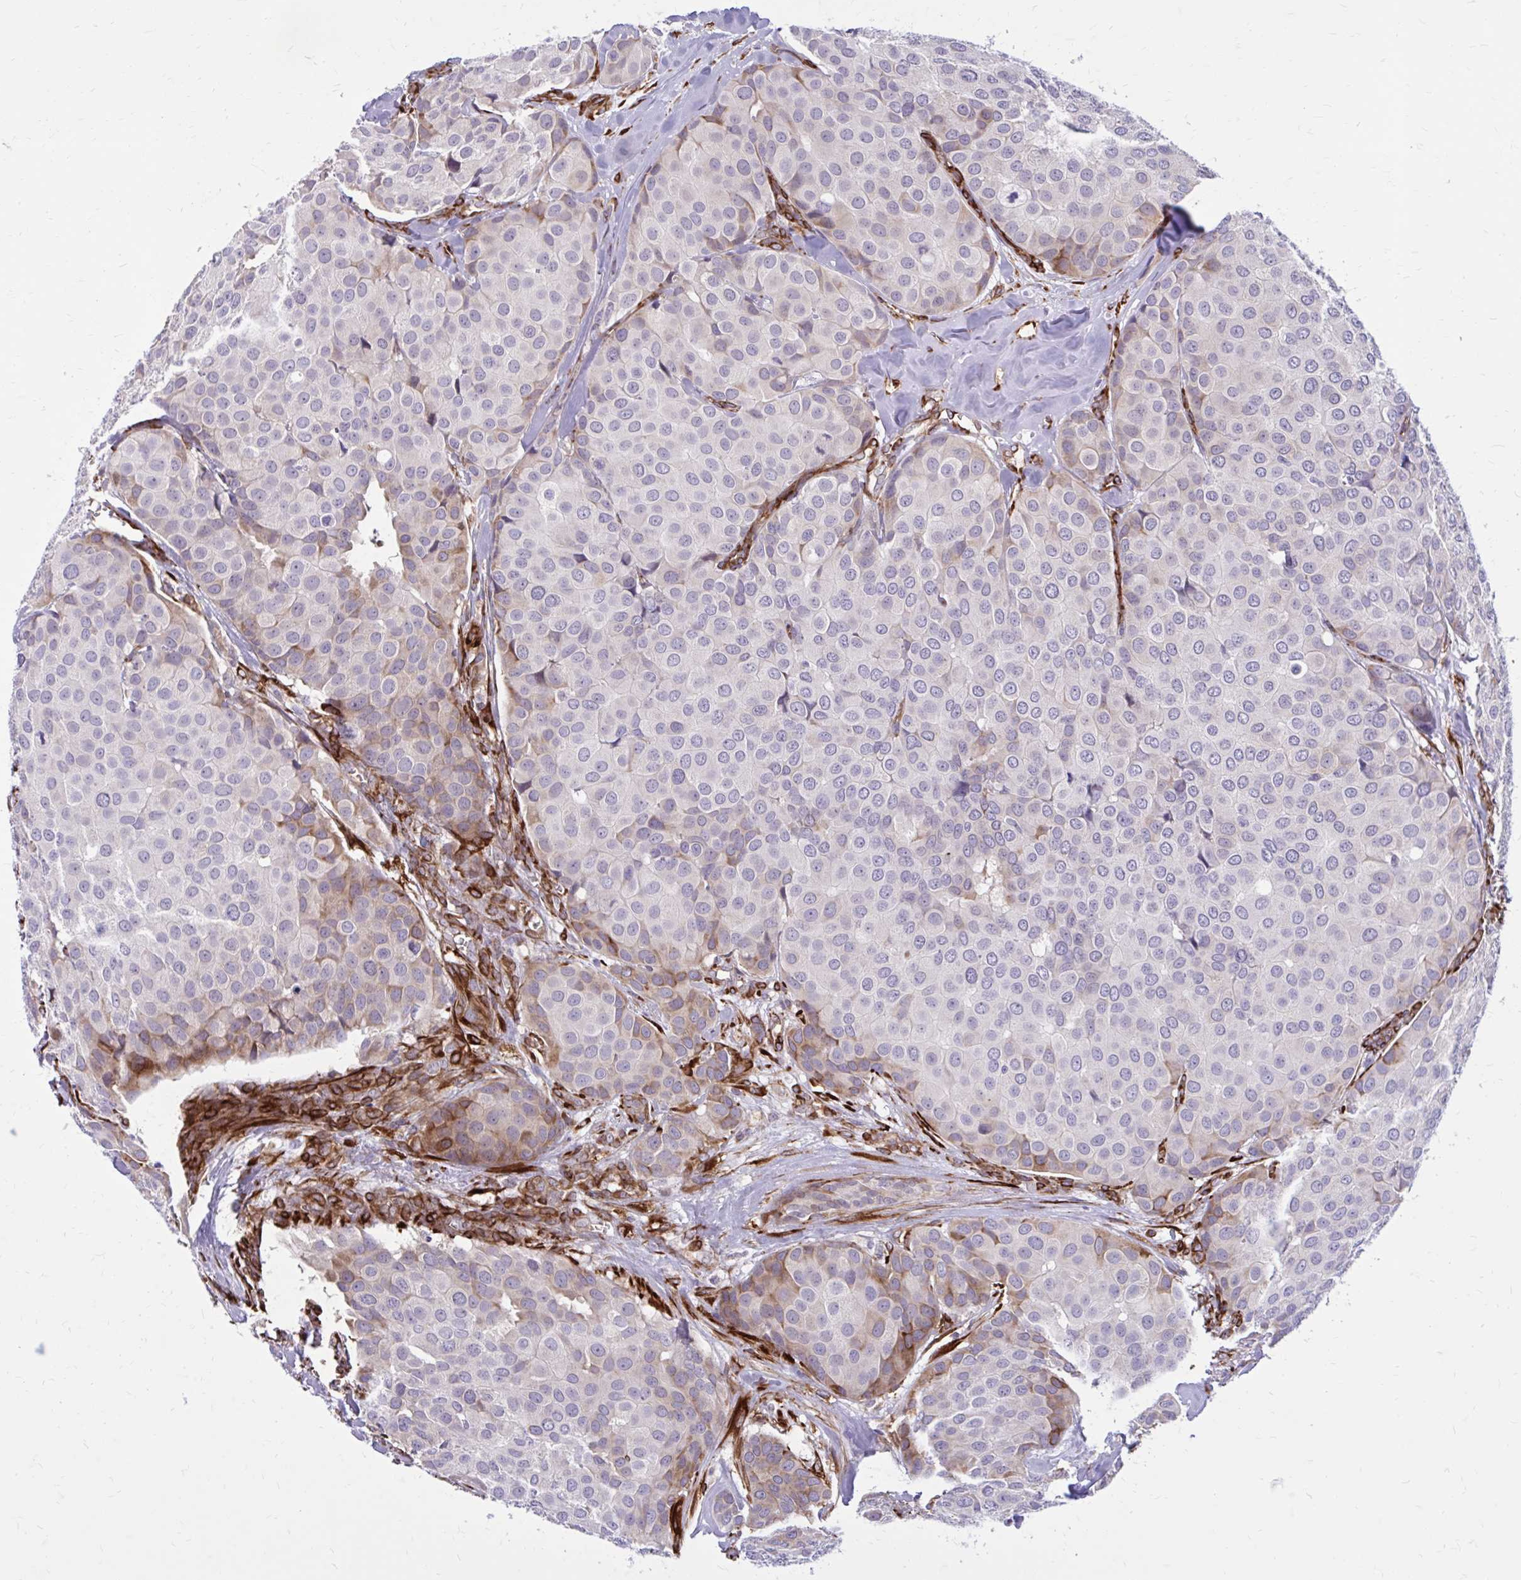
{"staining": {"intensity": "weak", "quantity": "<25%", "location": "cytoplasmic/membranous"}, "tissue": "breast cancer", "cell_type": "Tumor cells", "image_type": "cancer", "snomed": [{"axis": "morphology", "description": "Duct carcinoma"}, {"axis": "topography", "description": "Breast"}], "caption": "The micrograph displays no staining of tumor cells in intraductal carcinoma (breast).", "gene": "BEND5", "patient": {"sex": "female", "age": 70}}